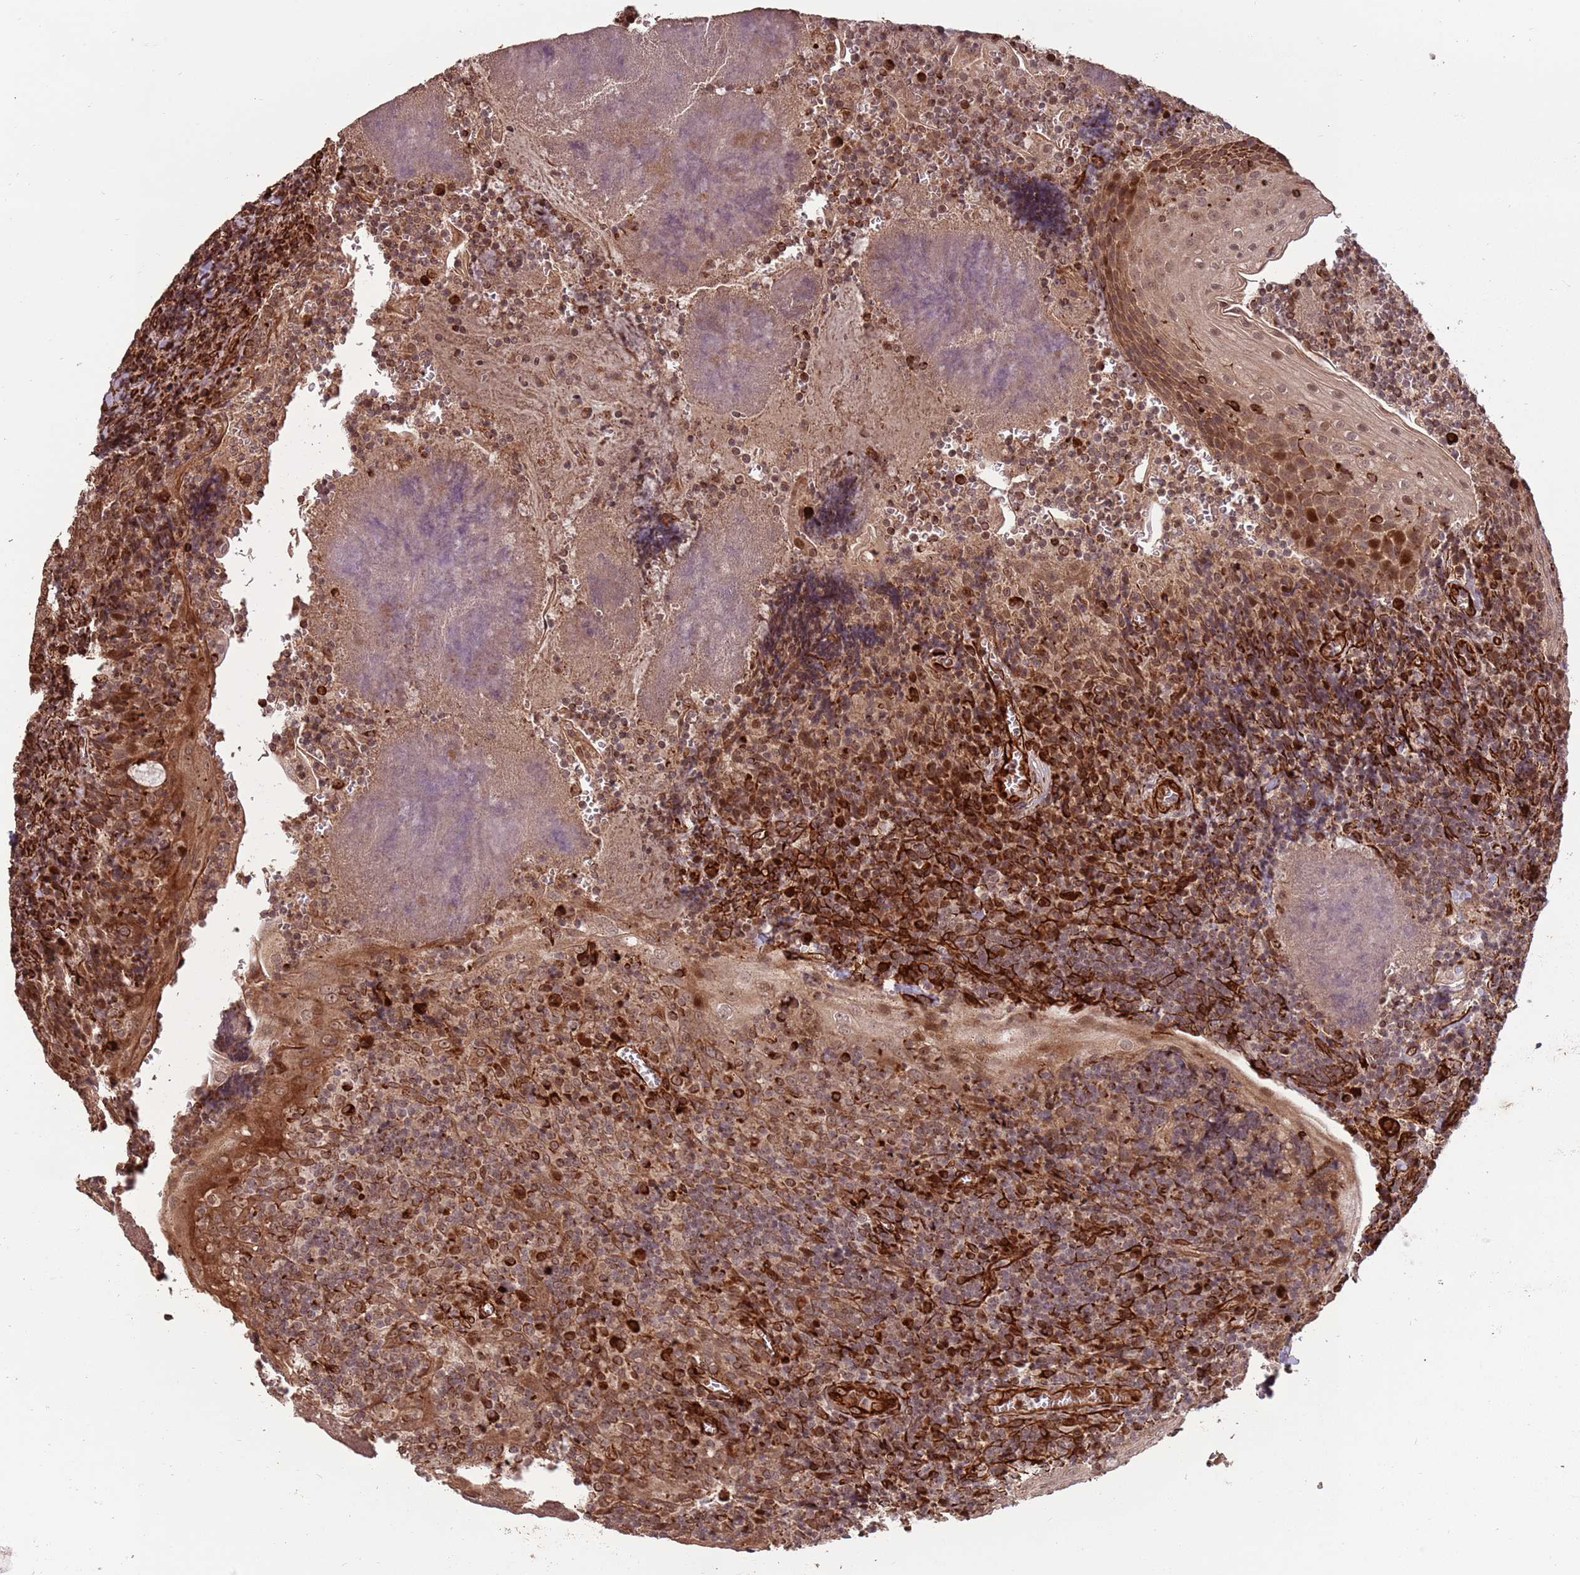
{"staining": {"intensity": "moderate", "quantity": ">75%", "location": "cytoplasmic/membranous,nuclear"}, "tissue": "tonsil", "cell_type": "Germinal center cells", "image_type": "normal", "snomed": [{"axis": "morphology", "description": "Normal tissue, NOS"}, {"axis": "topography", "description": "Tonsil"}], "caption": "The histopathology image shows immunohistochemical staining of benign tonsil. There is moderate cytoplasmic/membranous,nuclear staining is identified in approximately >75% of germinal center cells.", "gene": "ADAMTS3", "patient": {"sex": "male", "age": 27}}